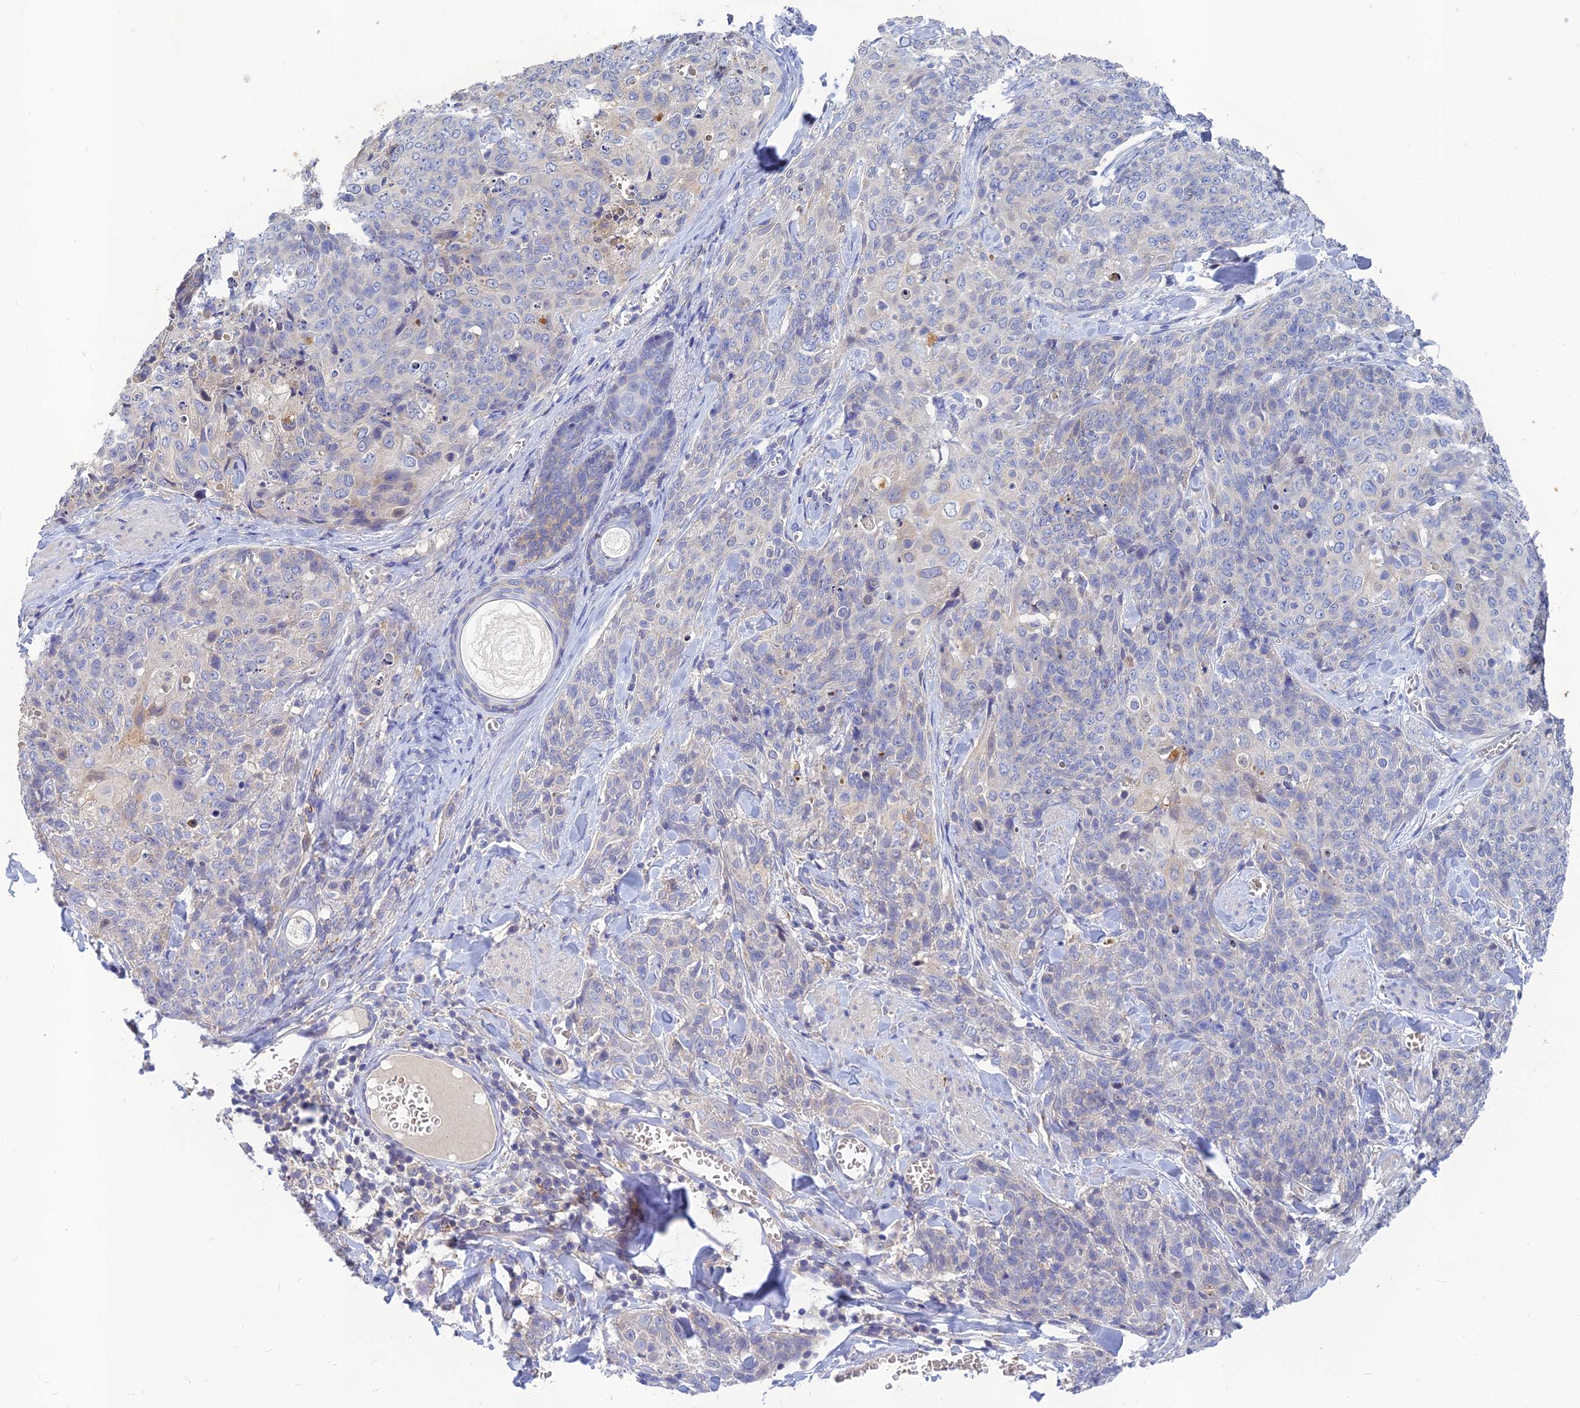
{"staining": {"intensity": "negative", "quantity": "none", "location": "none"}, "tissue": "skin cancer", "cell_type": "Tumor cells", "image_type": "cancer", "snomed": [{"axis": "morphology", "description": "Squamous cell carcinoma, NOS"}, {"axis": "topography", "description": "Skin"}, {"axis": "topography", "description": "Vulva"}], "caption": "This is a photomicrograph of immunohistochemistry (IHC) staining of squamous cell carcinoma (skin), which shows no expression in tumor cells. (DAB immunohistochemistry (IHC), high magnification).", "gene": "CACNA1B", "patient": {"sex": "female", "age": 85}}